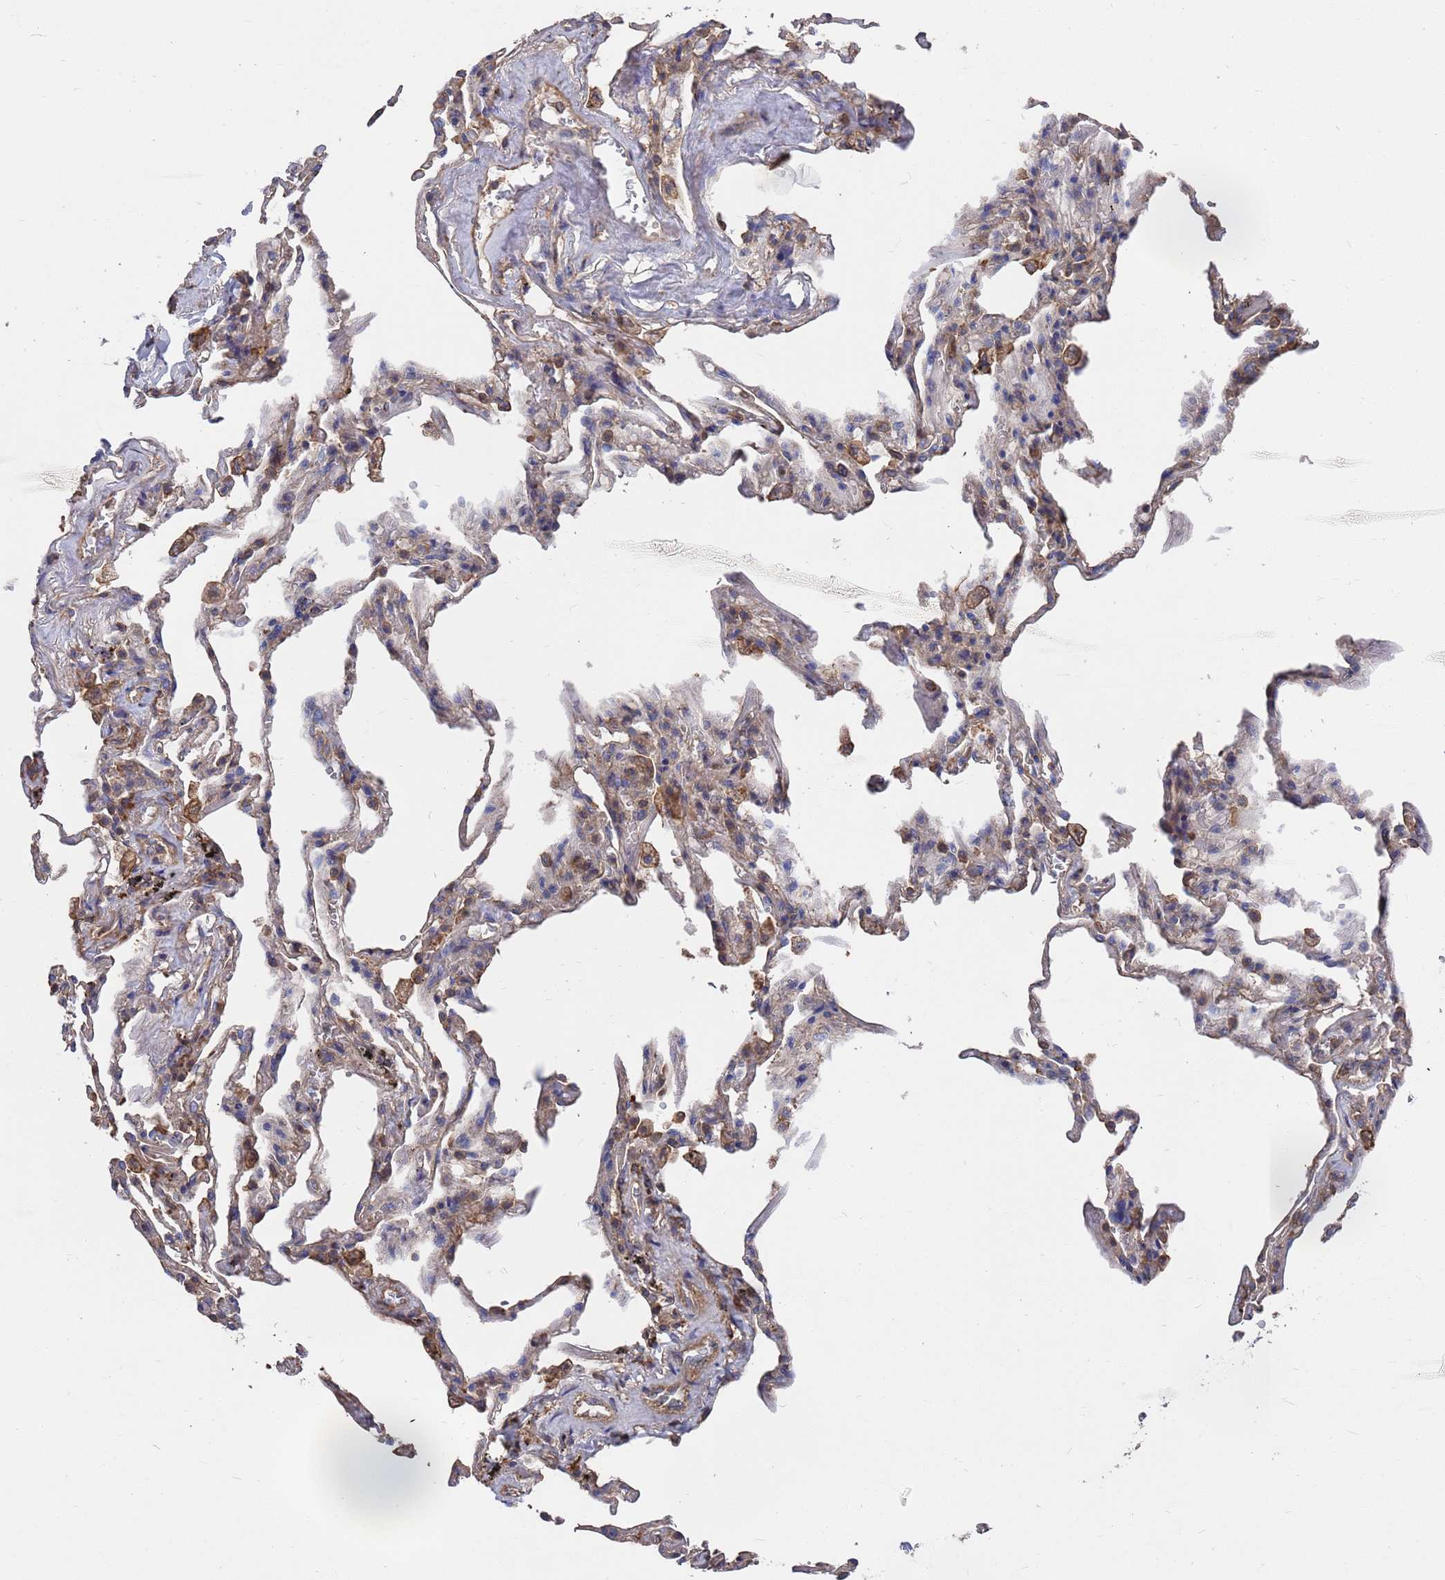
{"staining": {"intensity": "moderate", "quantity": ">75%", "location": "cytoplasmic/membranous"}, "tissue": "adipose tissue", "cell_type": "Adipocytes", "image_type": "normal", "snomed": [{"axis": "morphology", "description": "Normal tissue, NOS"}, {"axis": "topography", "description": "Lymph node"}, {"axis": "topography", "description": "Bronchus"}], "caption": "Adipocytes display medium levels of moderate cytoplasmic/membranous staining in about >75% of cells in benign human adipose tissue. Using DAB (brown) and hematoxylin (blue) stains, captured at high magnification using brightfield microscopy.", "gene": "PYCR1", "patient": {"sex": "male", "age": 63}}